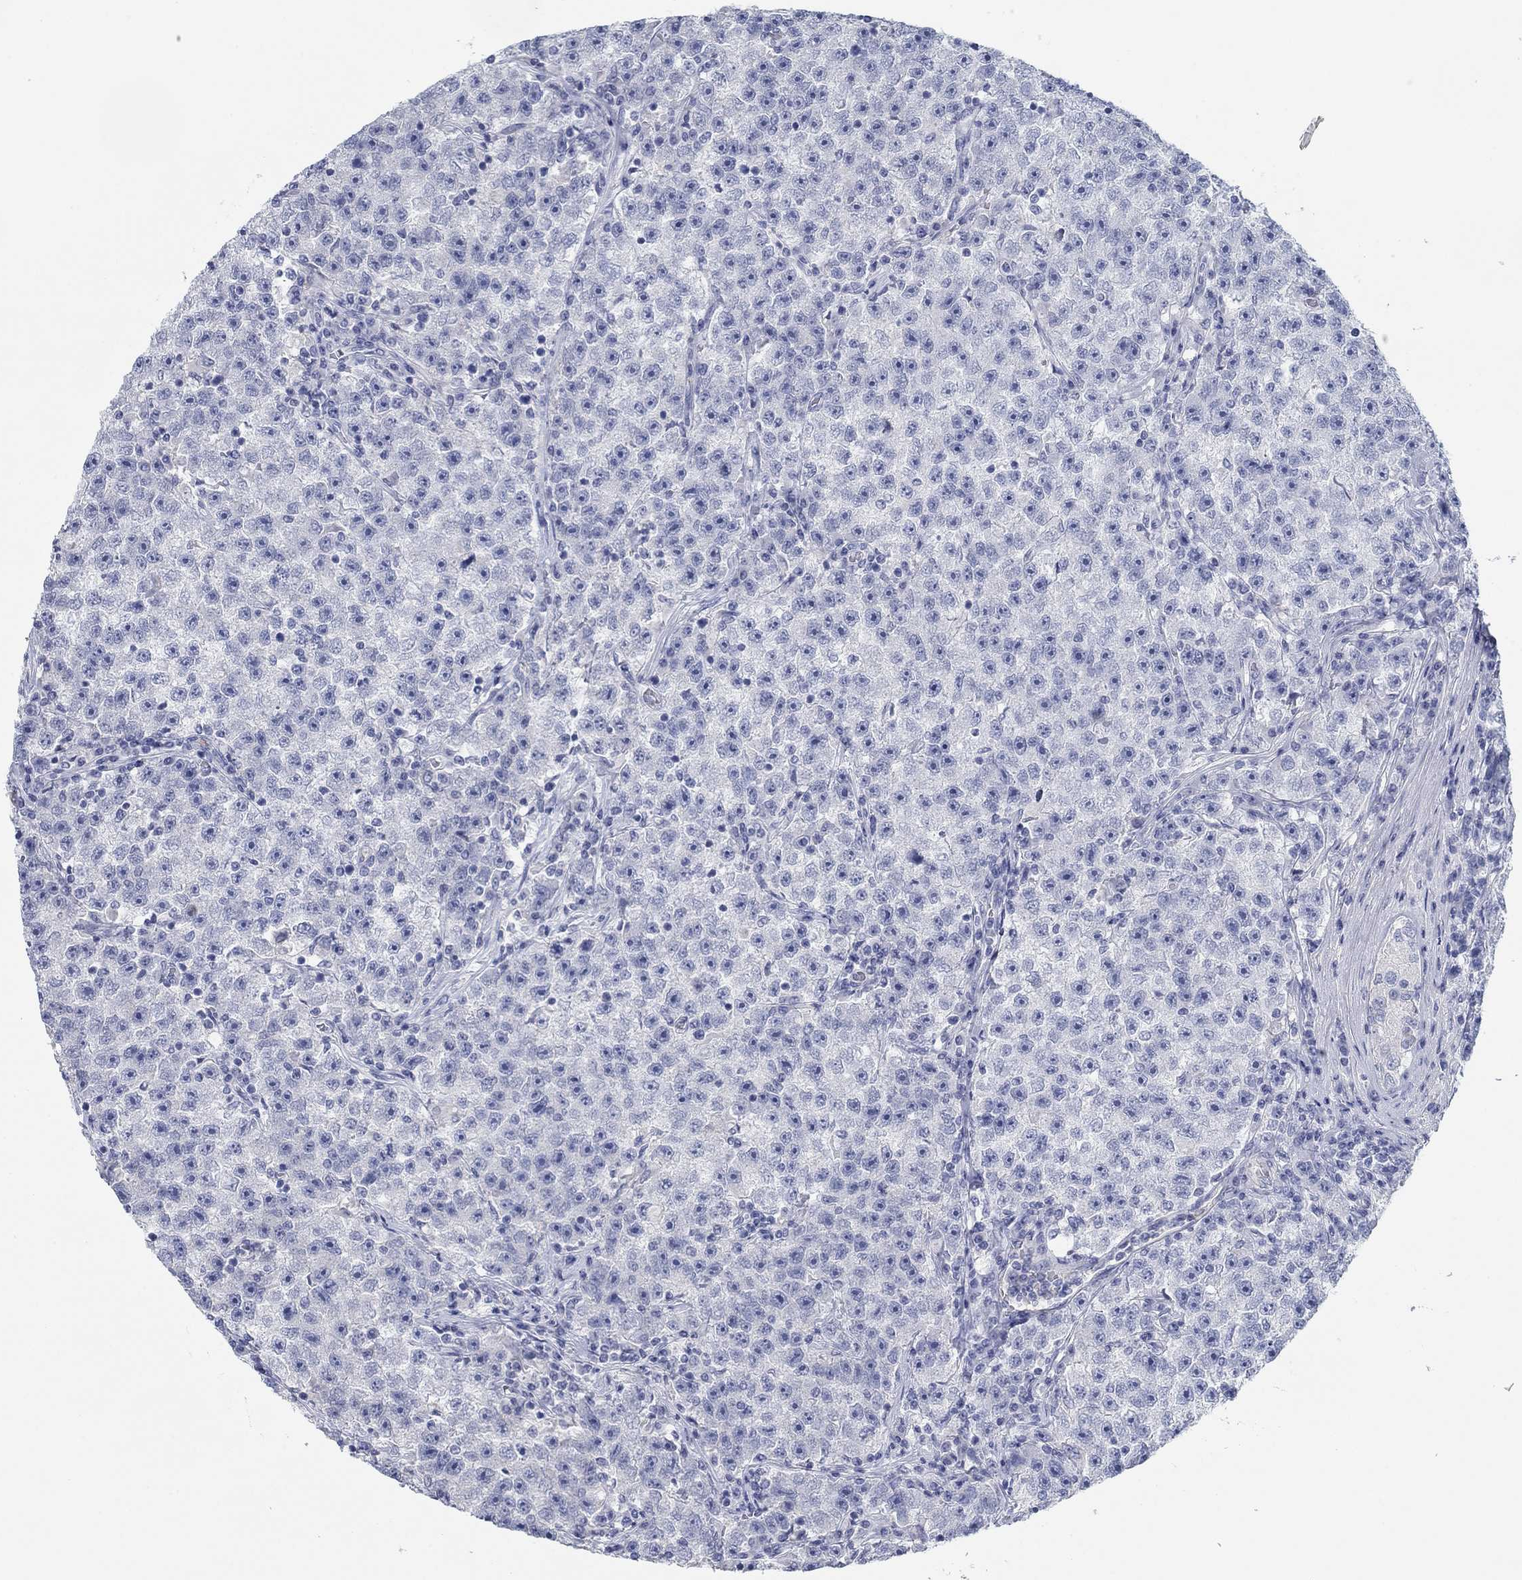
{"staining": {"intensity": "negative", "quantity": "none", "location": "none"}, "tissue": "testis cancer", "cell_type": "Tumor cells", "image_type": "cancer", "snomed": [{"axis": "morphology", "description": "Seminoma, NOS"}, {"axis": "topography", "description": "Testis"}], "caption": "The image reveals no staining of tumor cells in seminoma (testis). Brightfield microscopy of immunohistochemistry stained with DAB (brown) and hematoxylin (blue), captured at high magnification.", "gene": "APOC3", "patient": {"sex": "male", "age": 22}}